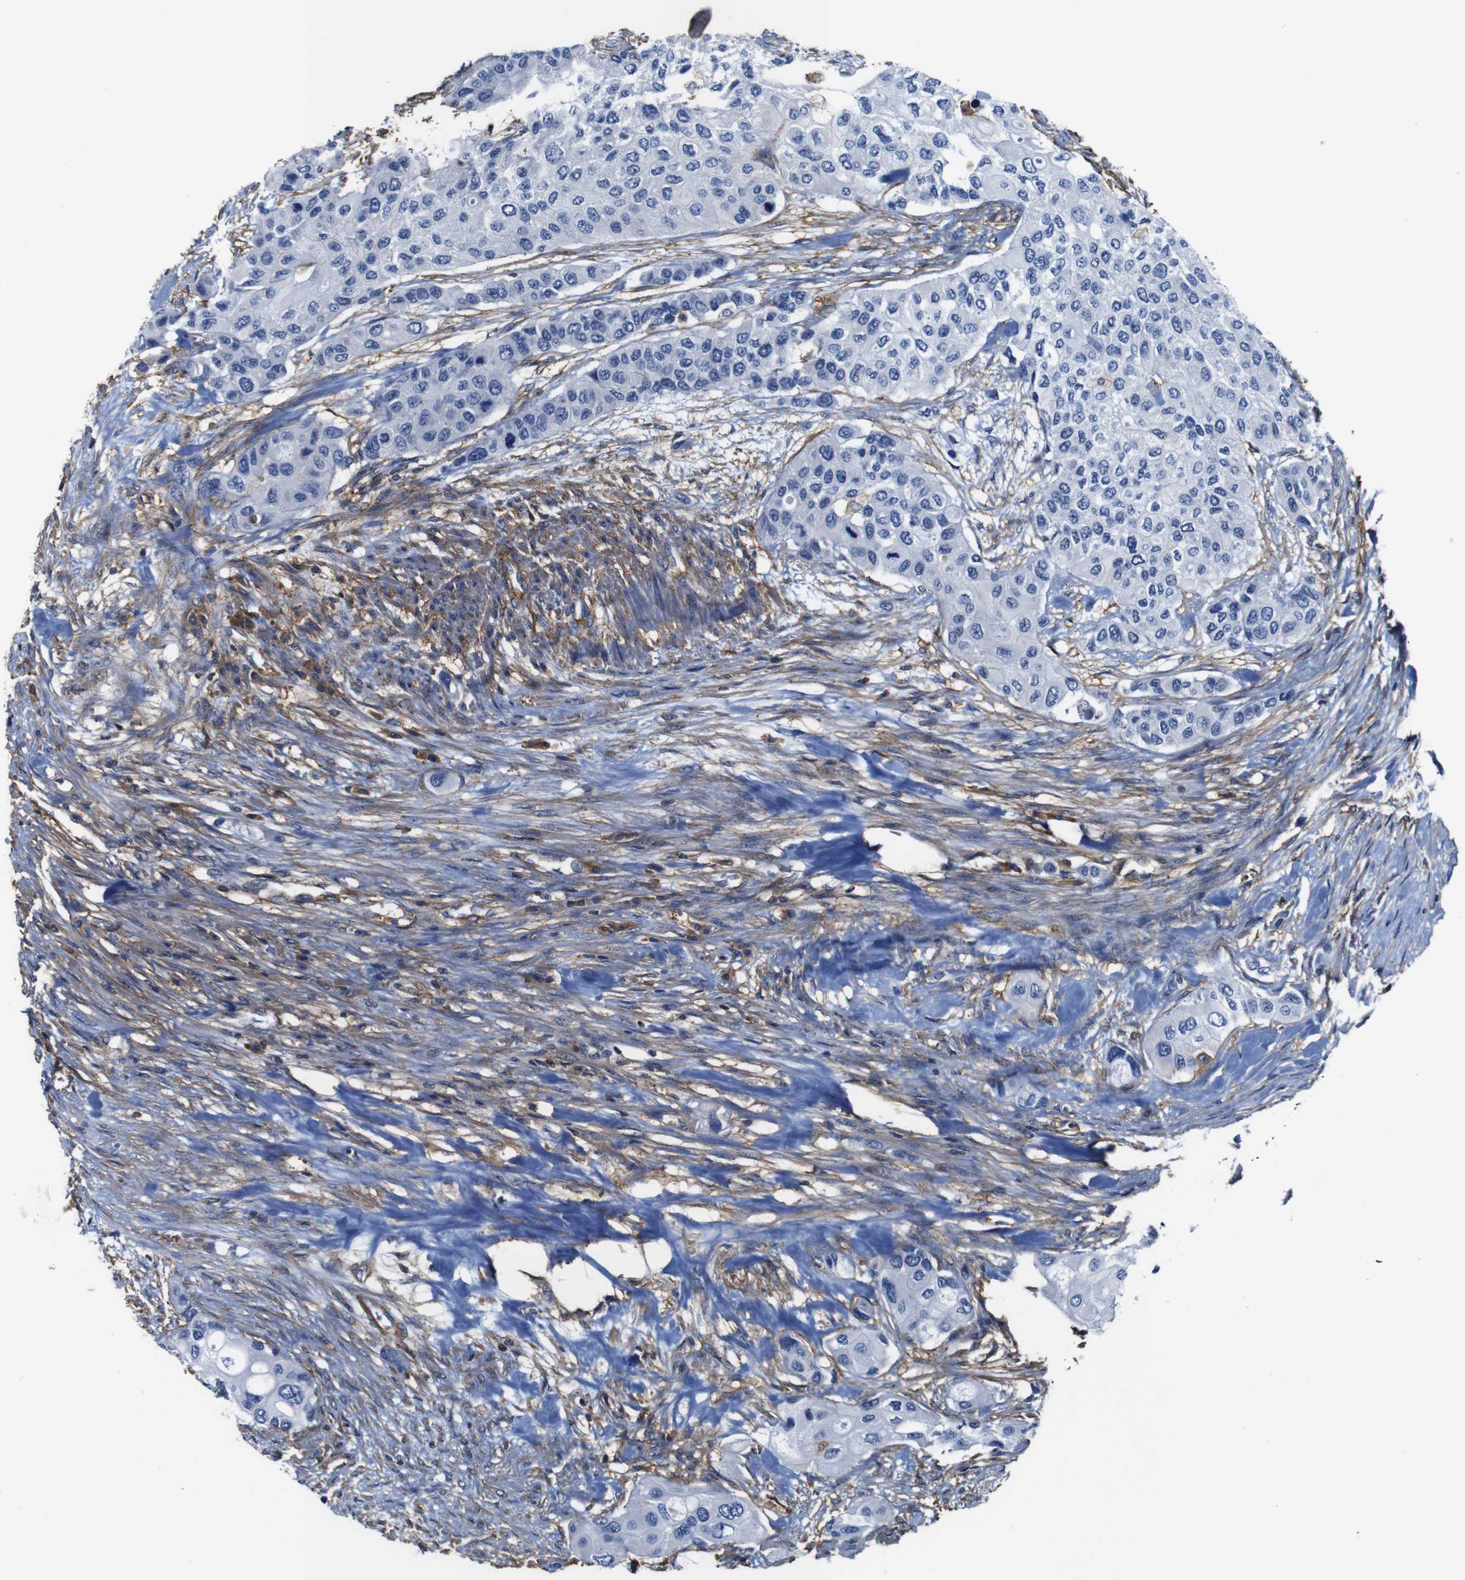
{"staining": {"intensity": "negative", "quantity": "none", "location": "none"}, "tissue": "urothelial cancer", "cell_type": "Tumor cells", "image_type": "cancer", "snomed": [{"axis": "morphology", "description": "Urothelial carcinoma, High grade"}, {"axis": "topography", "description": "Urinary bladder"}], "caption": "Micrograph shows no significant protein staining in tumor cells of urothelial cancer.", "gene": "PI4KA", "patient": {"sex": "female", "age": 56}}